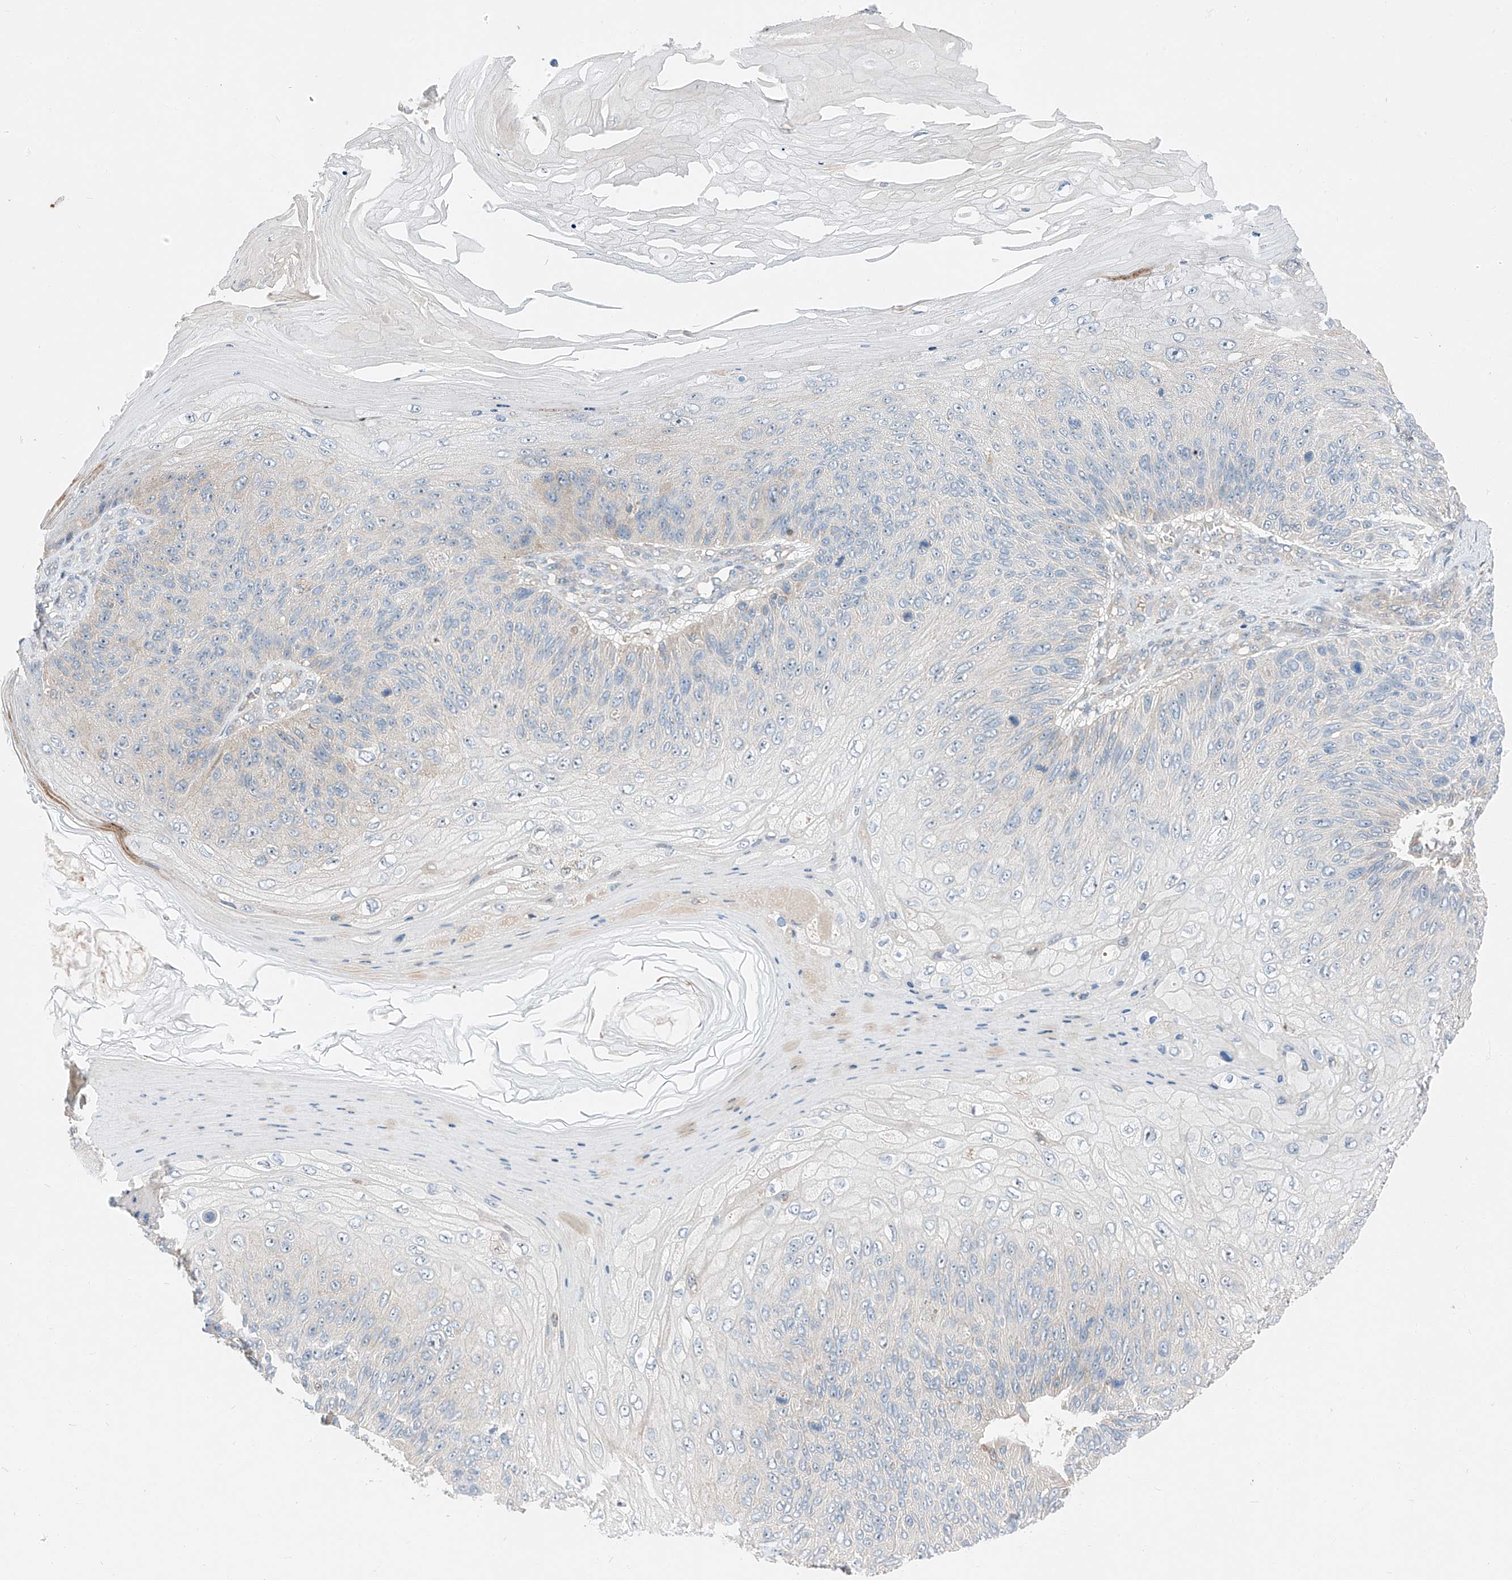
{"staining": {"intensity": "negative", "quantity": "none", "location": "none"}, "tissue": "skin cancer", "cell_type": "Tumor cells", "image_type": "cancer", "snomed": [{"axis": "morphology", "description": "Squamous cell carcinoma, NOS"}, {"axis": "topography", "description": "Skin"}], "caption": "Tumor cells show no significant protein positivity in skin cancer.", "gene": "RUSC1", "patient": {"sex": "female", "age": 88}}